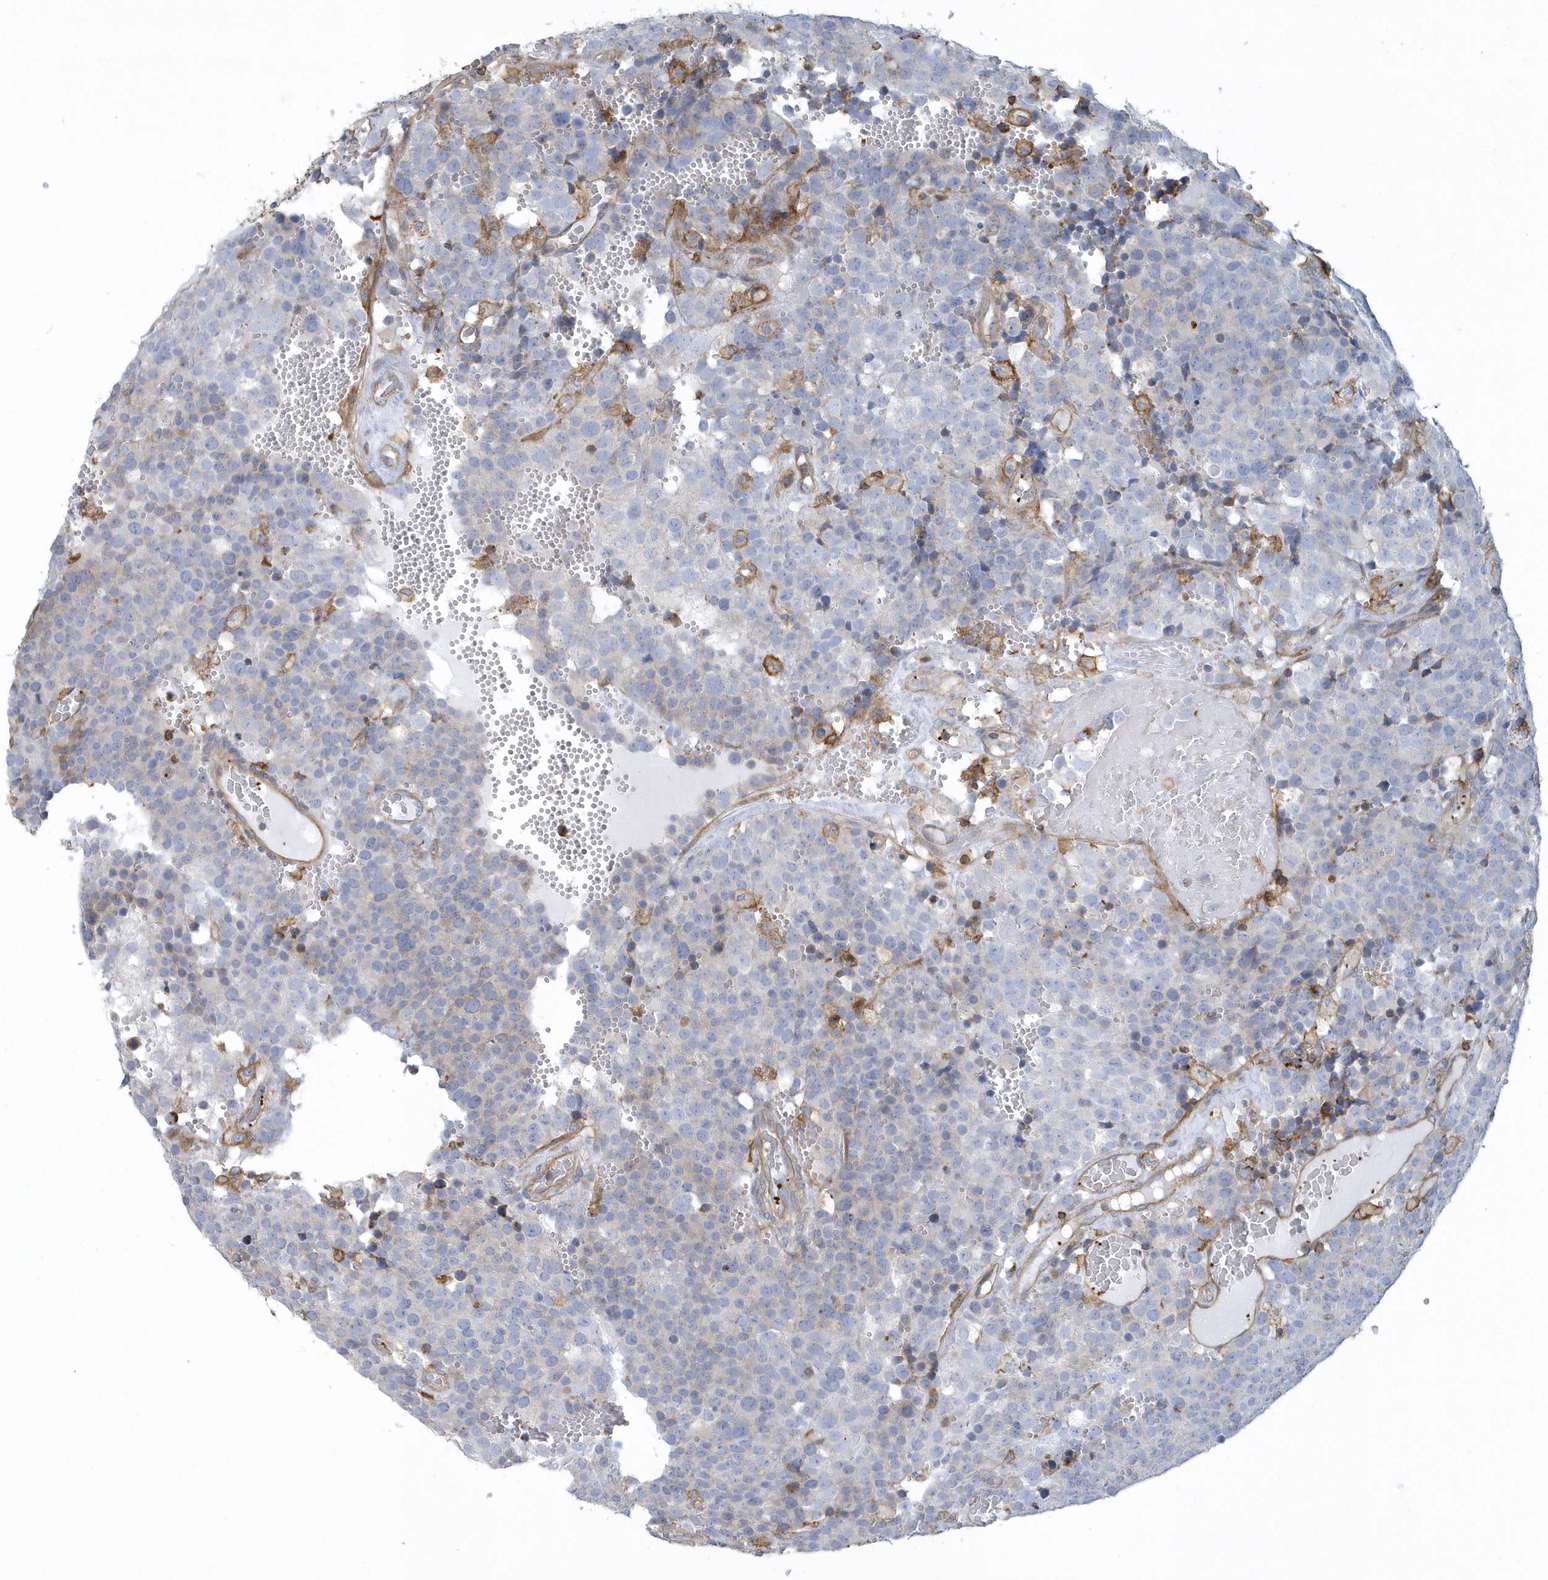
{"staining": {"intensity": "negative", "quantity": "none", "location": "none"}, "tissue": "testis cancer", "cell_type": "Tumor cells", "image_type": "cancer", "snomed": [{"axis": "morphology", "description": "Seminoma, NOS"}, {"axis": "topography", "description": "Testis"}], "caption": "DAB (3,3'-diaminobenzidine) immunohistochemical staining of human testis seminoma displays no significant staining in tumor cells. (DAB immunohistochemistry with hematoxylin counter stain).", "gene": "ARAP2", "patient": {"sex": "male", "age": 71}}